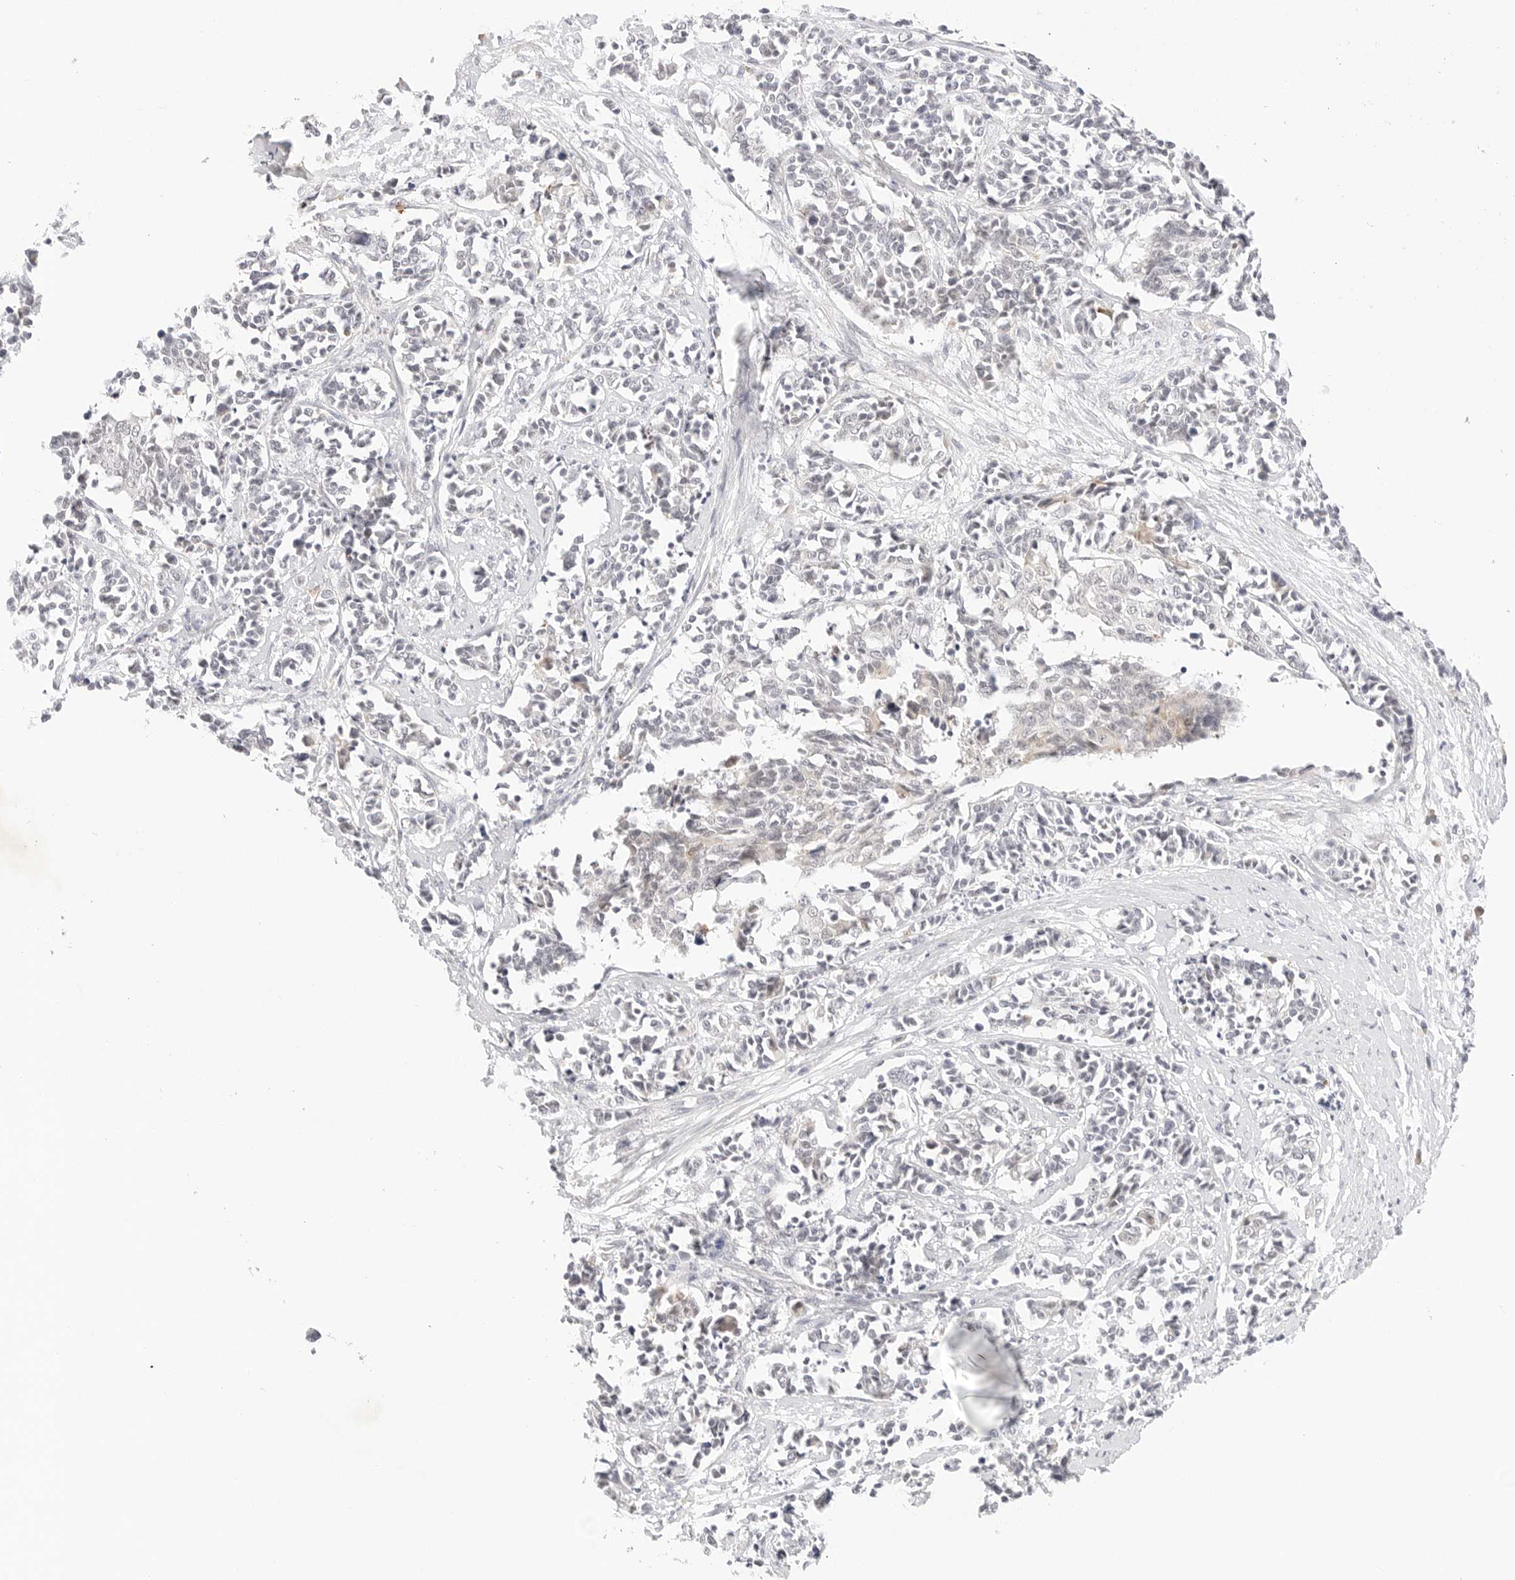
{"staining": {"intensity": "negative", "quantity": "none", "location": "none"}, "tissue": "cervical cancer", "cell_type": "Tumor cells", "image_type": "cancer", "snomed": [{"axis": "morphology", "description": "Normal tissue, NOS"}, {"axis": "morphology", "description": "Squamous cell carcinoma, NOS"}, {"axis": "topography", "description": "Cervix"}], "caption": "Immunohistochemical staining of human cervical squamous cell carcinoma displays no significant staining in tumor cells.", "gene": "XKR4", "patient": {"sex": "female", "age": 35}}